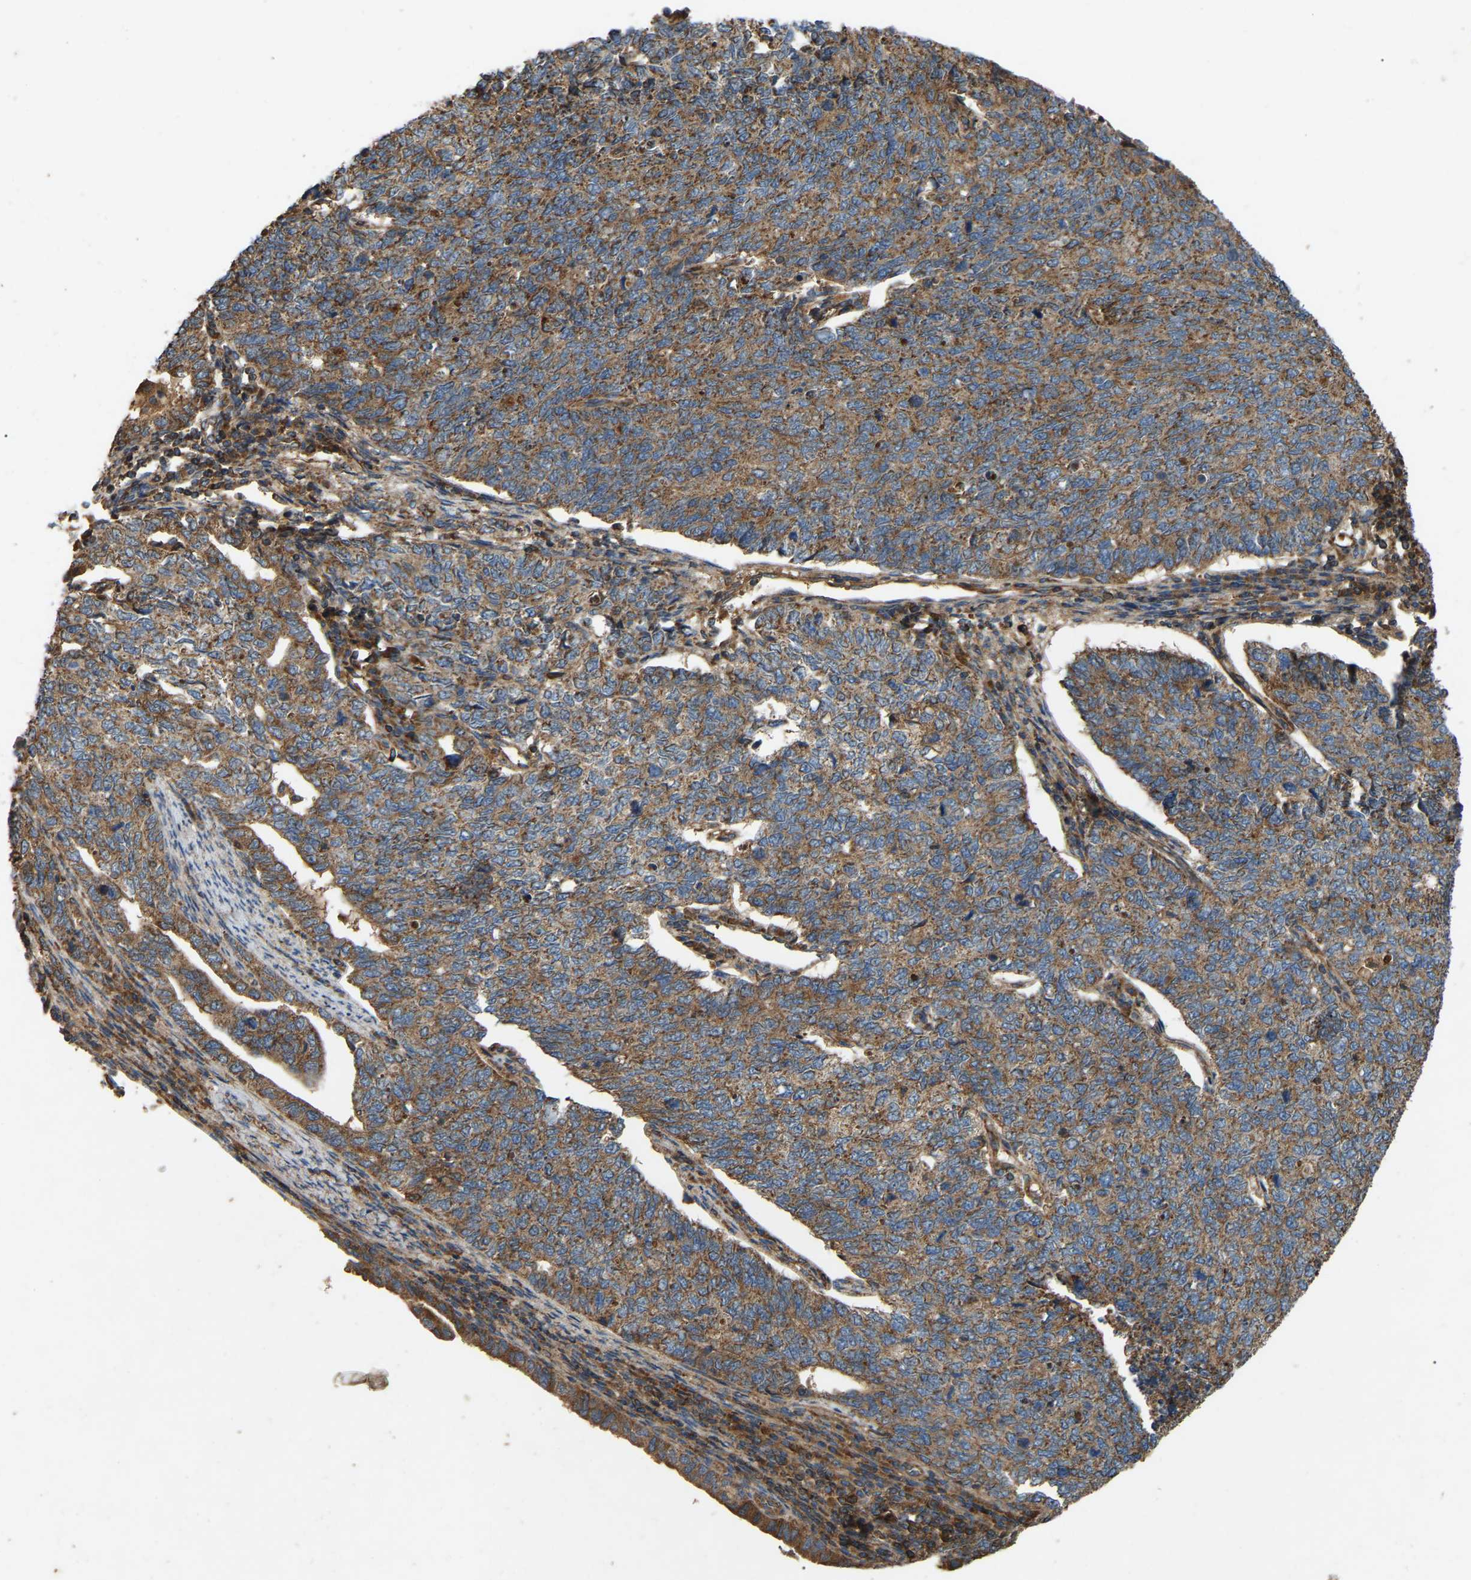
{"staining": {"intensity": "moderate", "quantity": ">75%", "location": "cytoplasmic/membranous"}, "tissue": "cervical cancer", "cell_type": "Tumor cells", "image_type": "cancer", "snomed": [{"axis": "morphology", "description": "Squamous cell carcinoma, NOS"}, {"axis": "topography", "description": "Cervix"}], "caption": "Immunohistochemical staining of squamous cell carcinoma (cervical) reveals medium levels of moderate cytoplasmic/membranous positivity in about >75% of tumor cells.", "gene": "SAMD9L", "patient": {"sex": "female", "age": 63}}